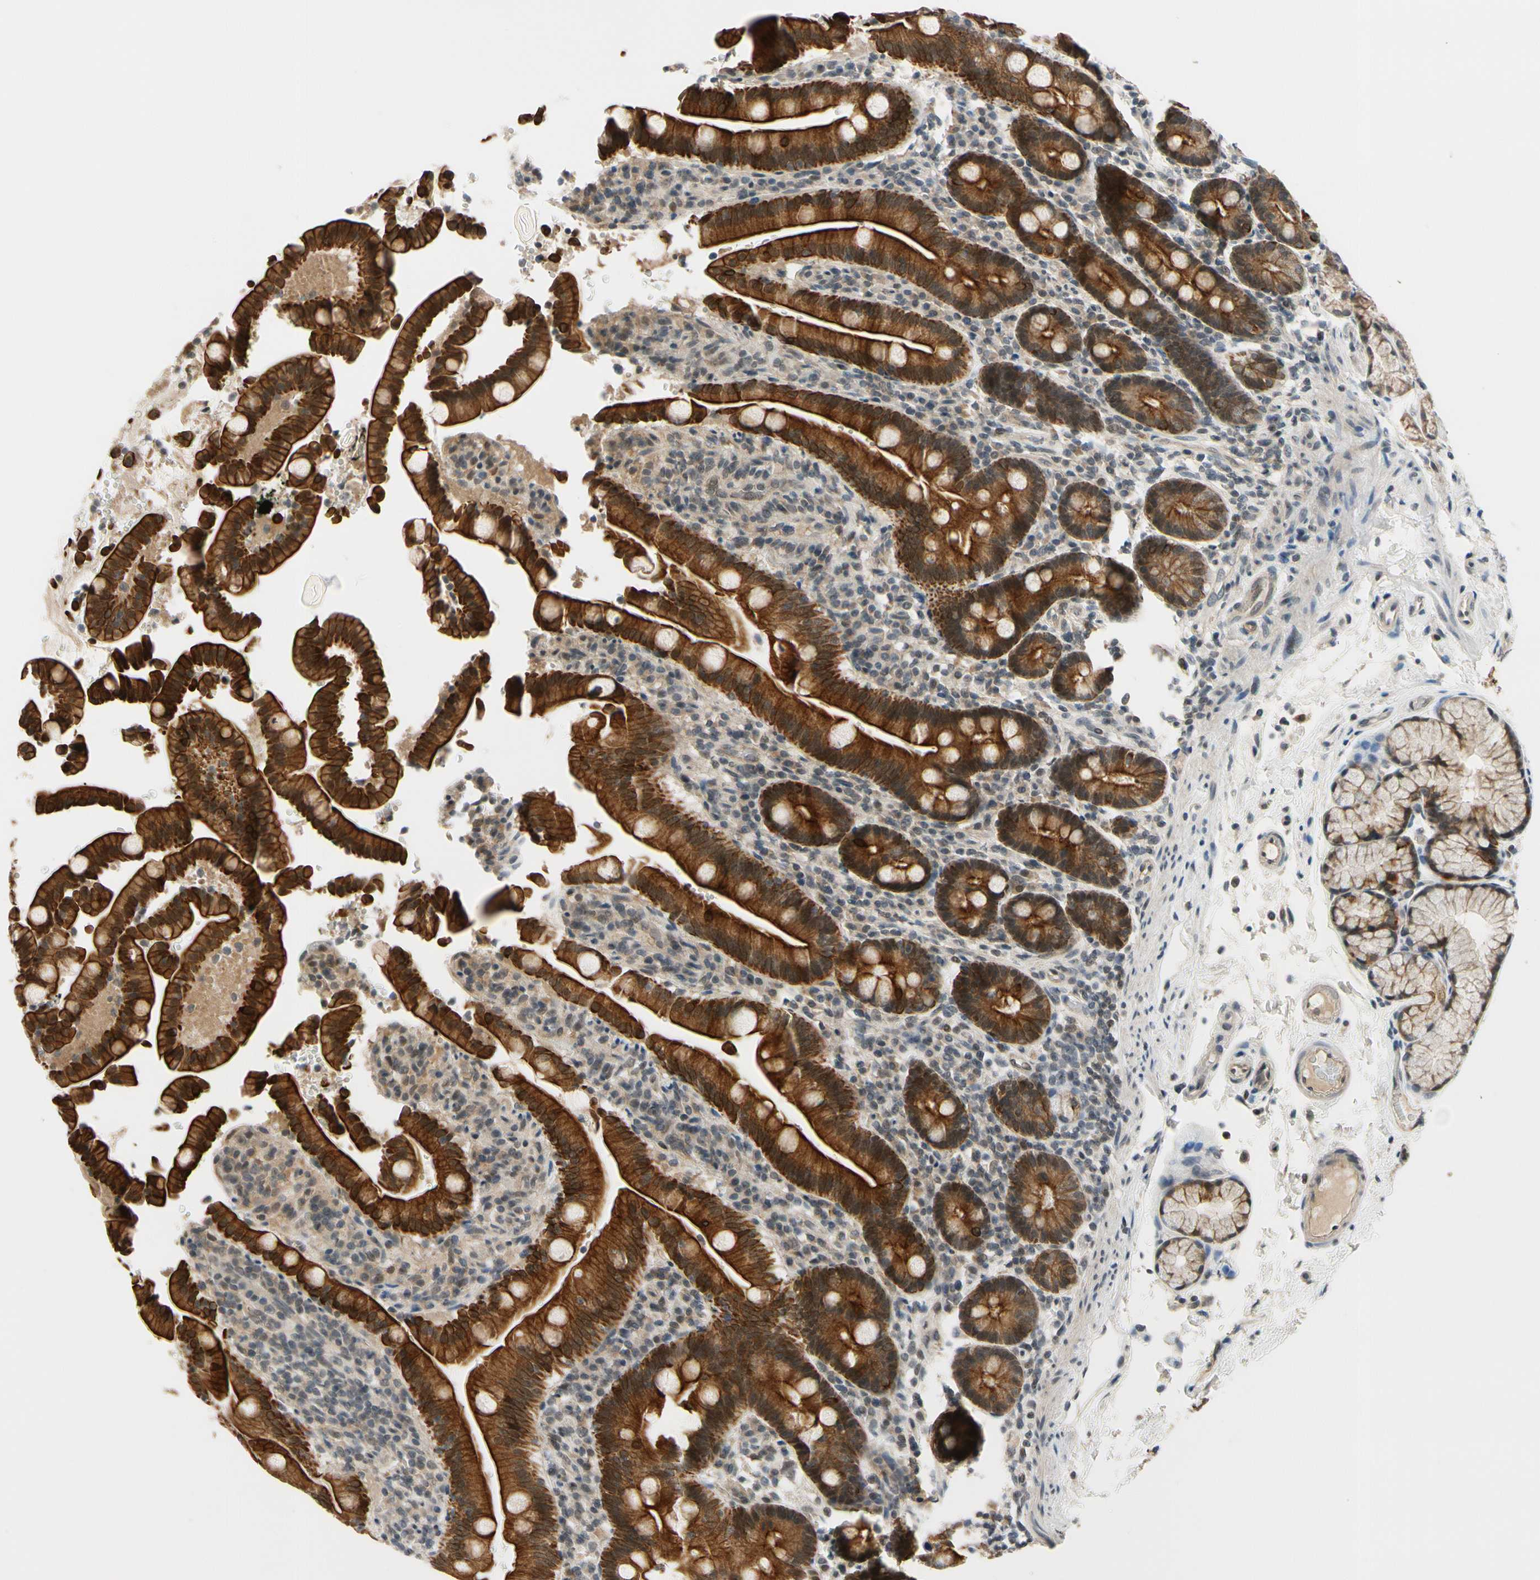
{"staining": {"intensity": "strong", "quantity": ">75%", "location": "cytoplasmic/membranous"}, "tissue": "duodenum", "cell_type": "Glandular cells", "image_type": "normal", "snomed": [{"axis": "morphology", "description": "Normal tissue, NOS"}, {"axis": "topography", "description": "Small intestine, NOS"}], "caption": "This is an image of IHC staining of benign duodenum, which shows strong expression in the cytoplasmic/membranous of glandular cells.", "gene": "TAF12", "patient": {"sex": "female", "age": 71}}